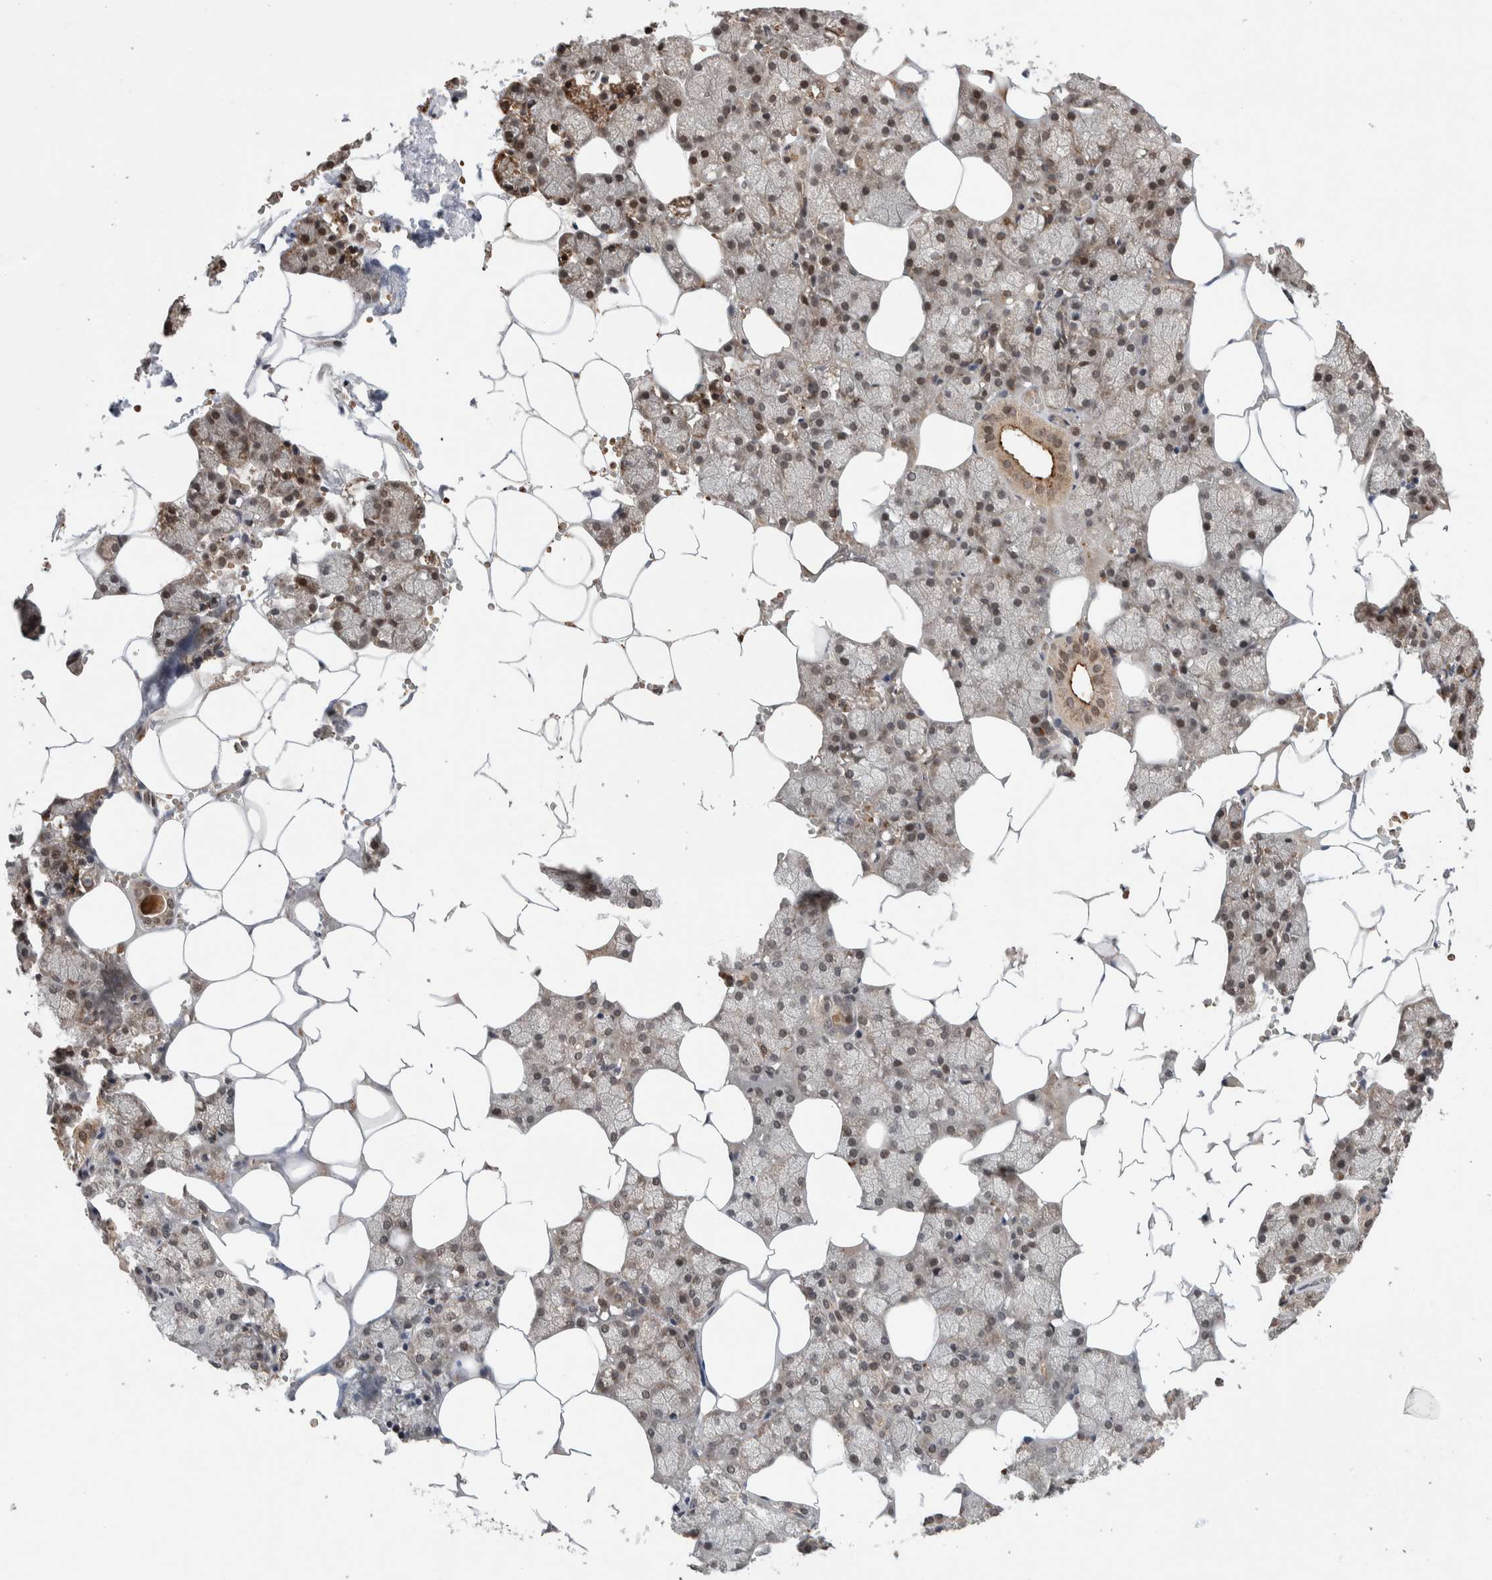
{"staining": {"intensity": "weak", "quantity": ">75%", "location": "cytoplasmic/membranous,nuclear"}, "tissue": "salivary gland", "cell_type": "Glandular cells", "image_type": "normal", "snomed": [{"axis": "morphology", "description": "Normal tissue, NOS"}, {"axis": "topography", "description": "Salivary gland"}], "caption": "Immunohistochemical staining of normal salivary gland reveals weak cytoplasmic/membranous,nuclear protein expression in about >75% of glandular cells.", "gene": "KCNK1", "patient": {"sex": "male", "age": 62}}